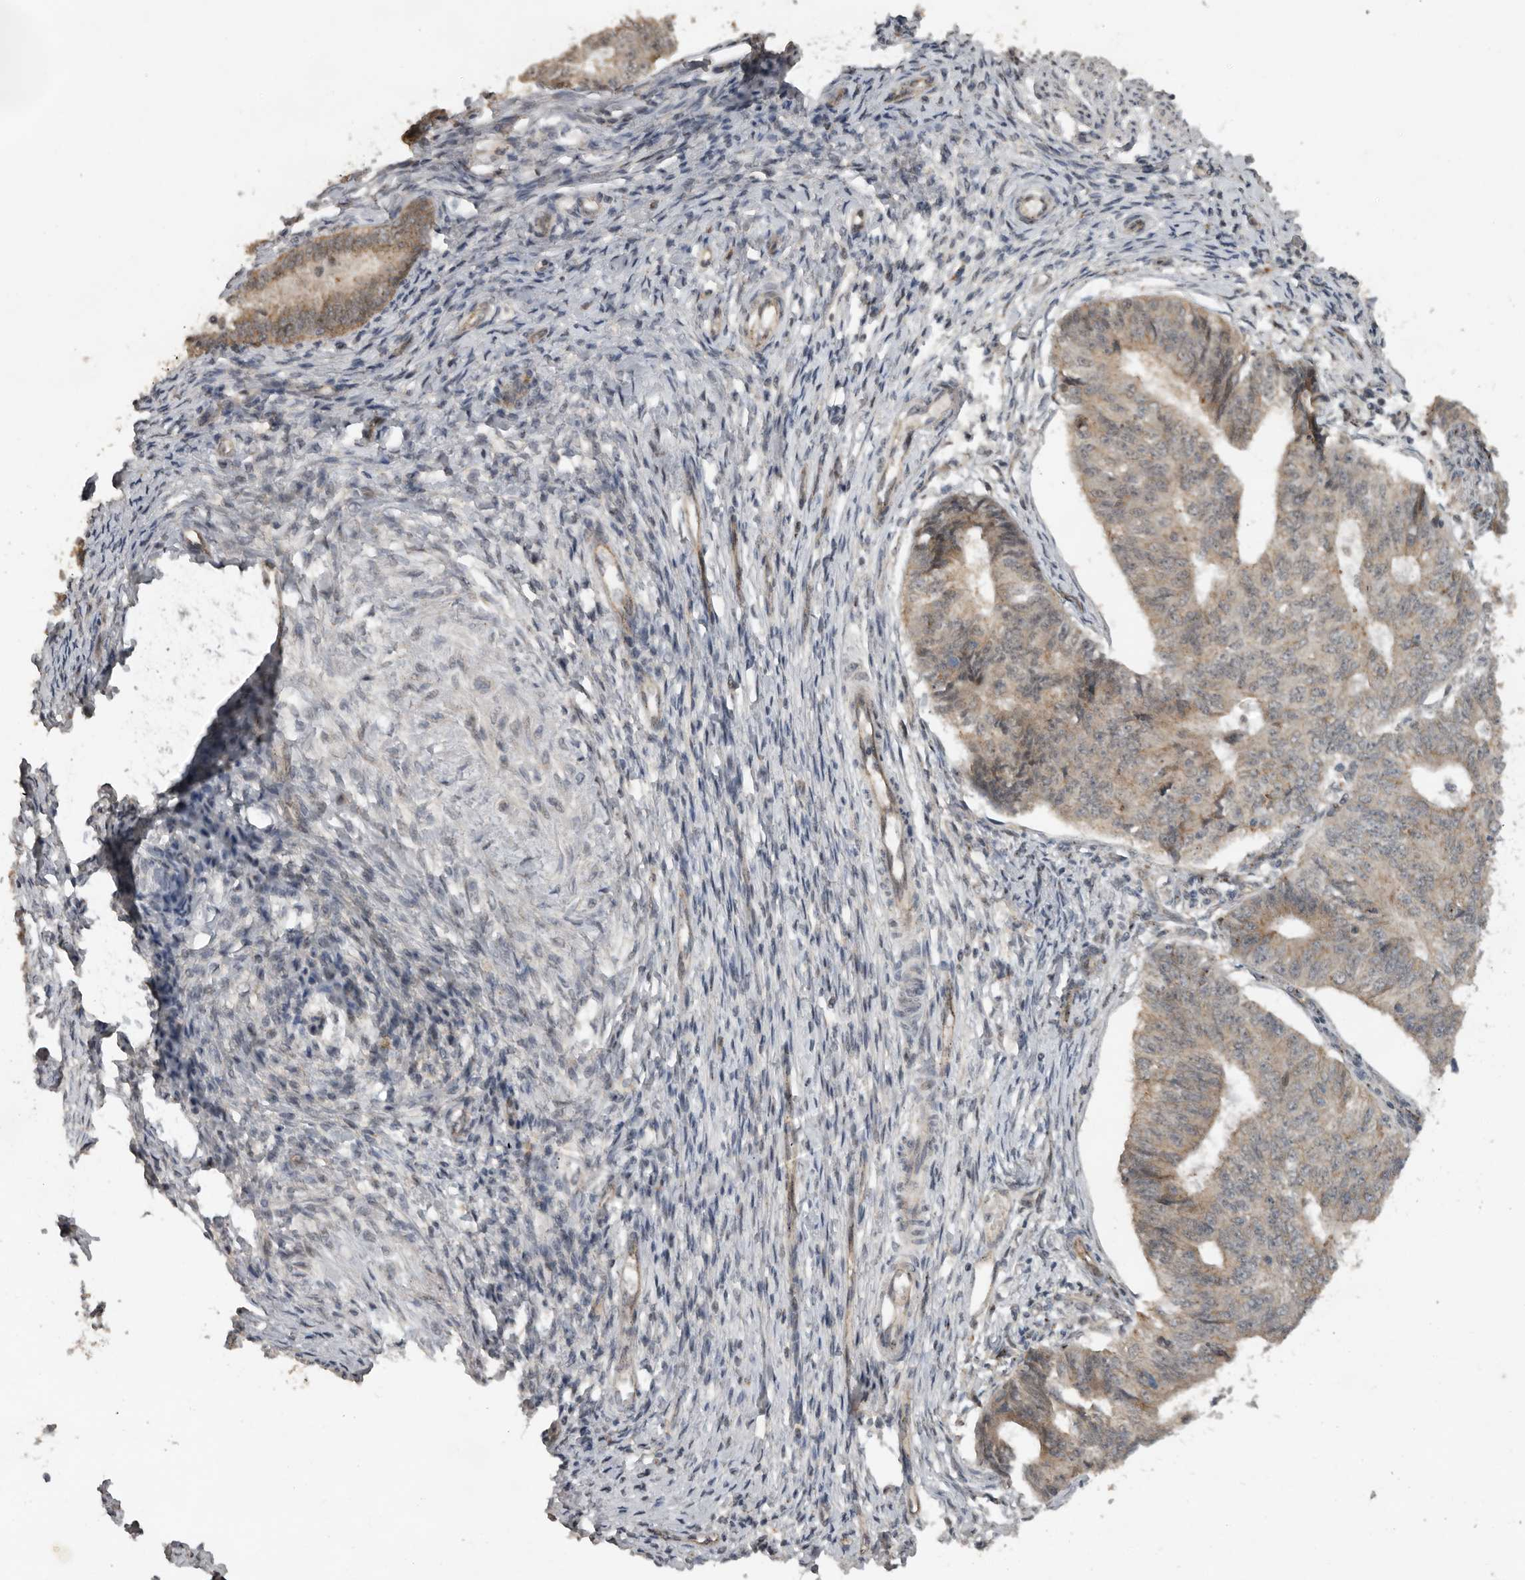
{"staining": {"intensity": "weak", "quantity": "25%-75%", "location": "cytoplasmic/membranous"}, "tissue": "endometrial cancer", "cell_type": "Tumor cells", "image_type": "cancer", "snomed": [{"axis": "morphology", "description": "Adenocarcinoma, NOS"}, {"axis": "topography", "description": "Endometrium"}], "caption": "The micrograph displays staining of endometrial adenocarcinoma, revealing weak cytoplasmic/membranous protein expression (brown color) within tumor cells.", "gene": "CEP350", "patient": {"sex": "female", "age": 32}}